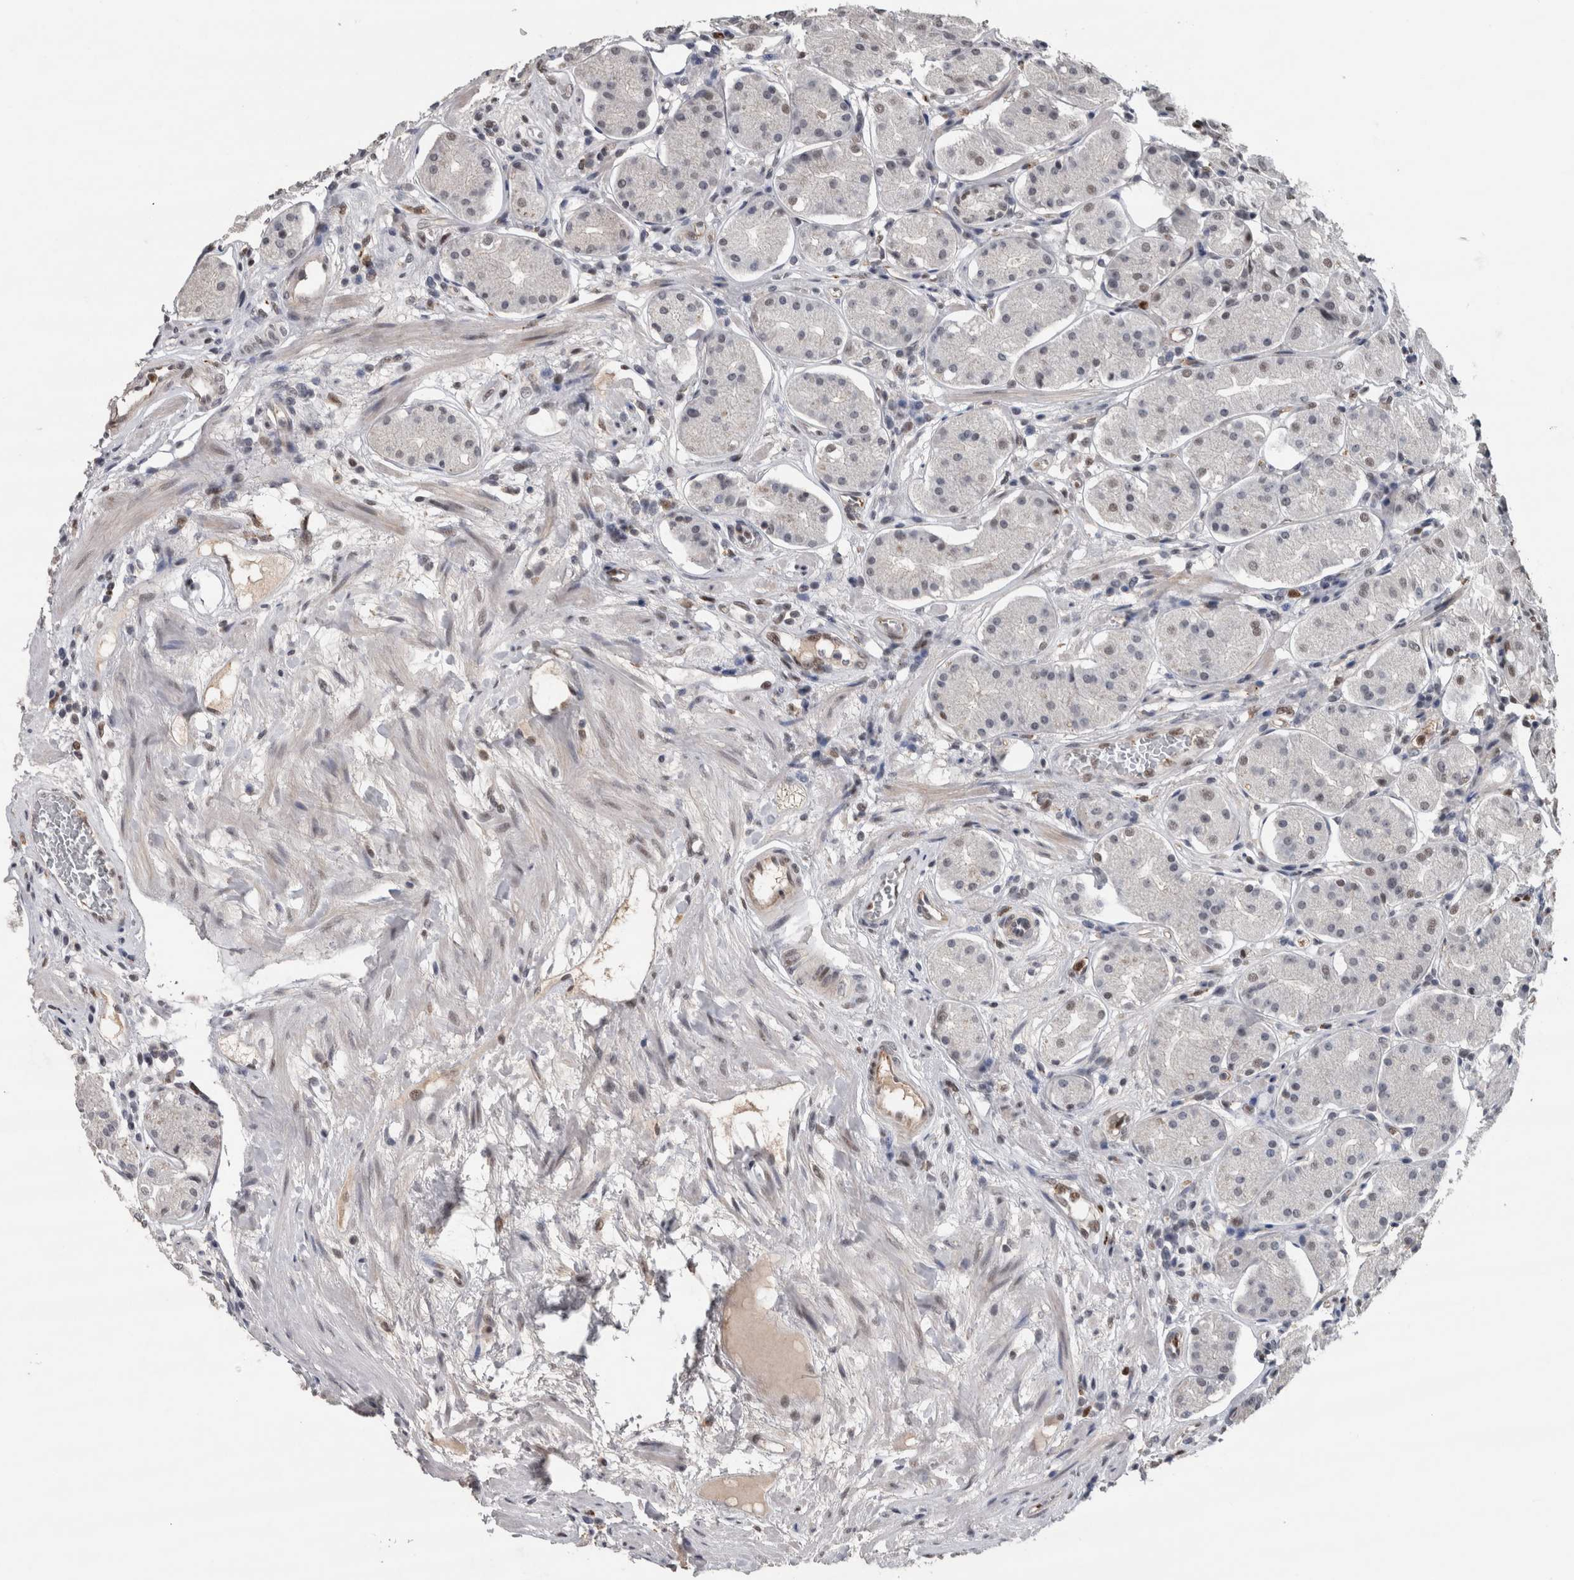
{"staining": {"intensity": "strong", "quantity": ">75%", "location": "nuclear"}, "tissue": "stomach", "cell_type": "Glandular cells", "image_type": "normal", "snomed": [{"axis": "morphology", "description": "Normal tissue, NOS"}, {"axis": "topography", "description": "Stomach"}, {"axis": "topography", "description": "Stomach, lower"}], "caption": "Benign stomach exhibits strong nuclear positivity in approximately >75% of glandular cells, visualized by immunohistochemistry. (Stains: DAB in brown, nuclei in blue, Microscopy: brightfield microscopy at high magnification).", "gene": "POLD2", "patient": {"sex": "female", "age": 56}}